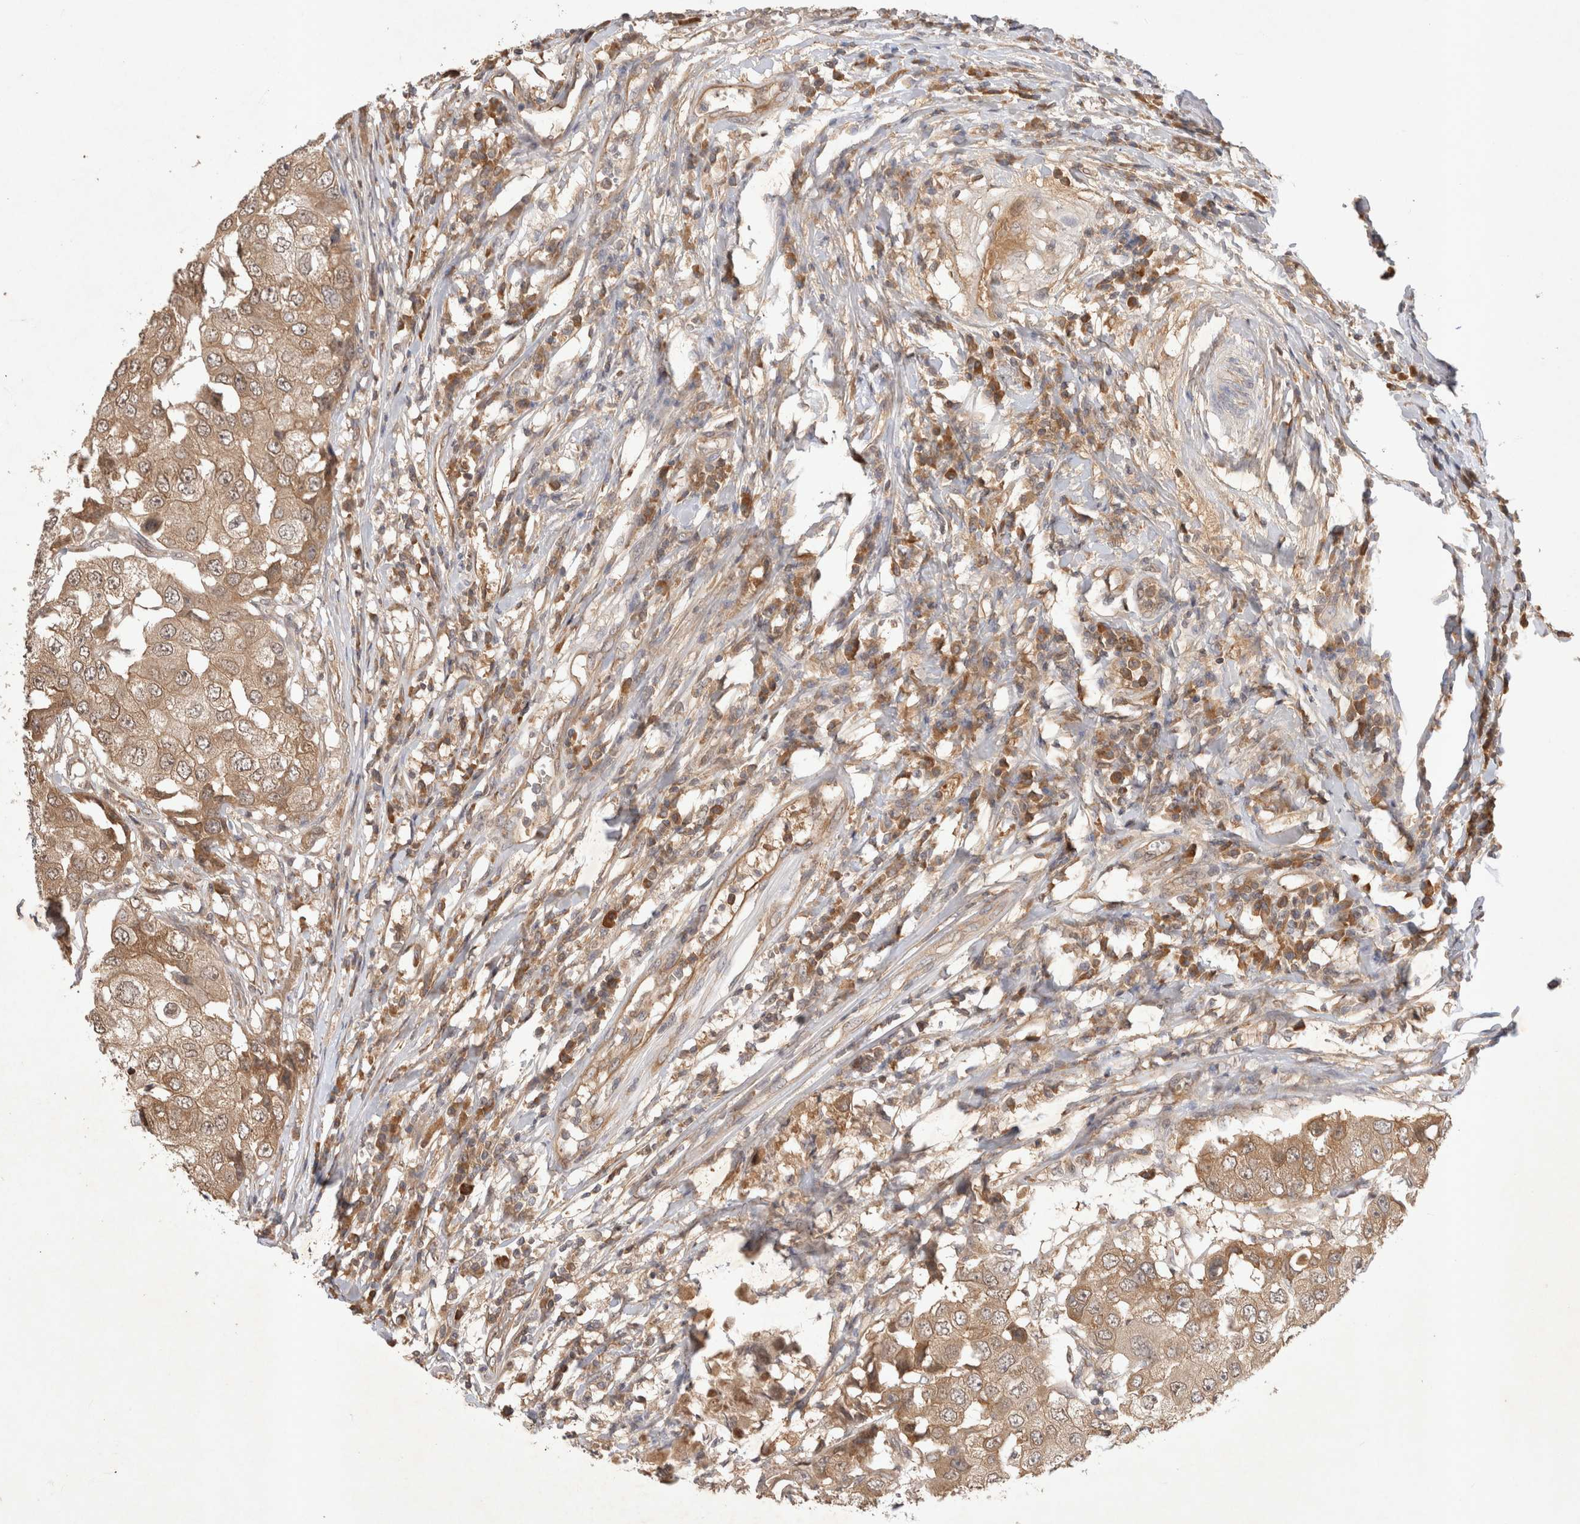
{"staining": {"intensity": "moderate", "quantity": "25%-75%", "location": "cytoplasmic/membranous"}, "tissue": "breast cancer", "cell_type": "Tumor cells", "image_type": "cancer", "snomed": [{"axis": "morphology", "description": "Duct carcinoma"}, {"axis": "topography", "description": "Breast"}], "caption": "Protein staining displays moderate cytoplasmic/membranous staining in approximately 25%-75% of tumor cells in breast intraductal carcinoma.", "gene": "YES1", "patient": {"sex": "female", "age": 27}}